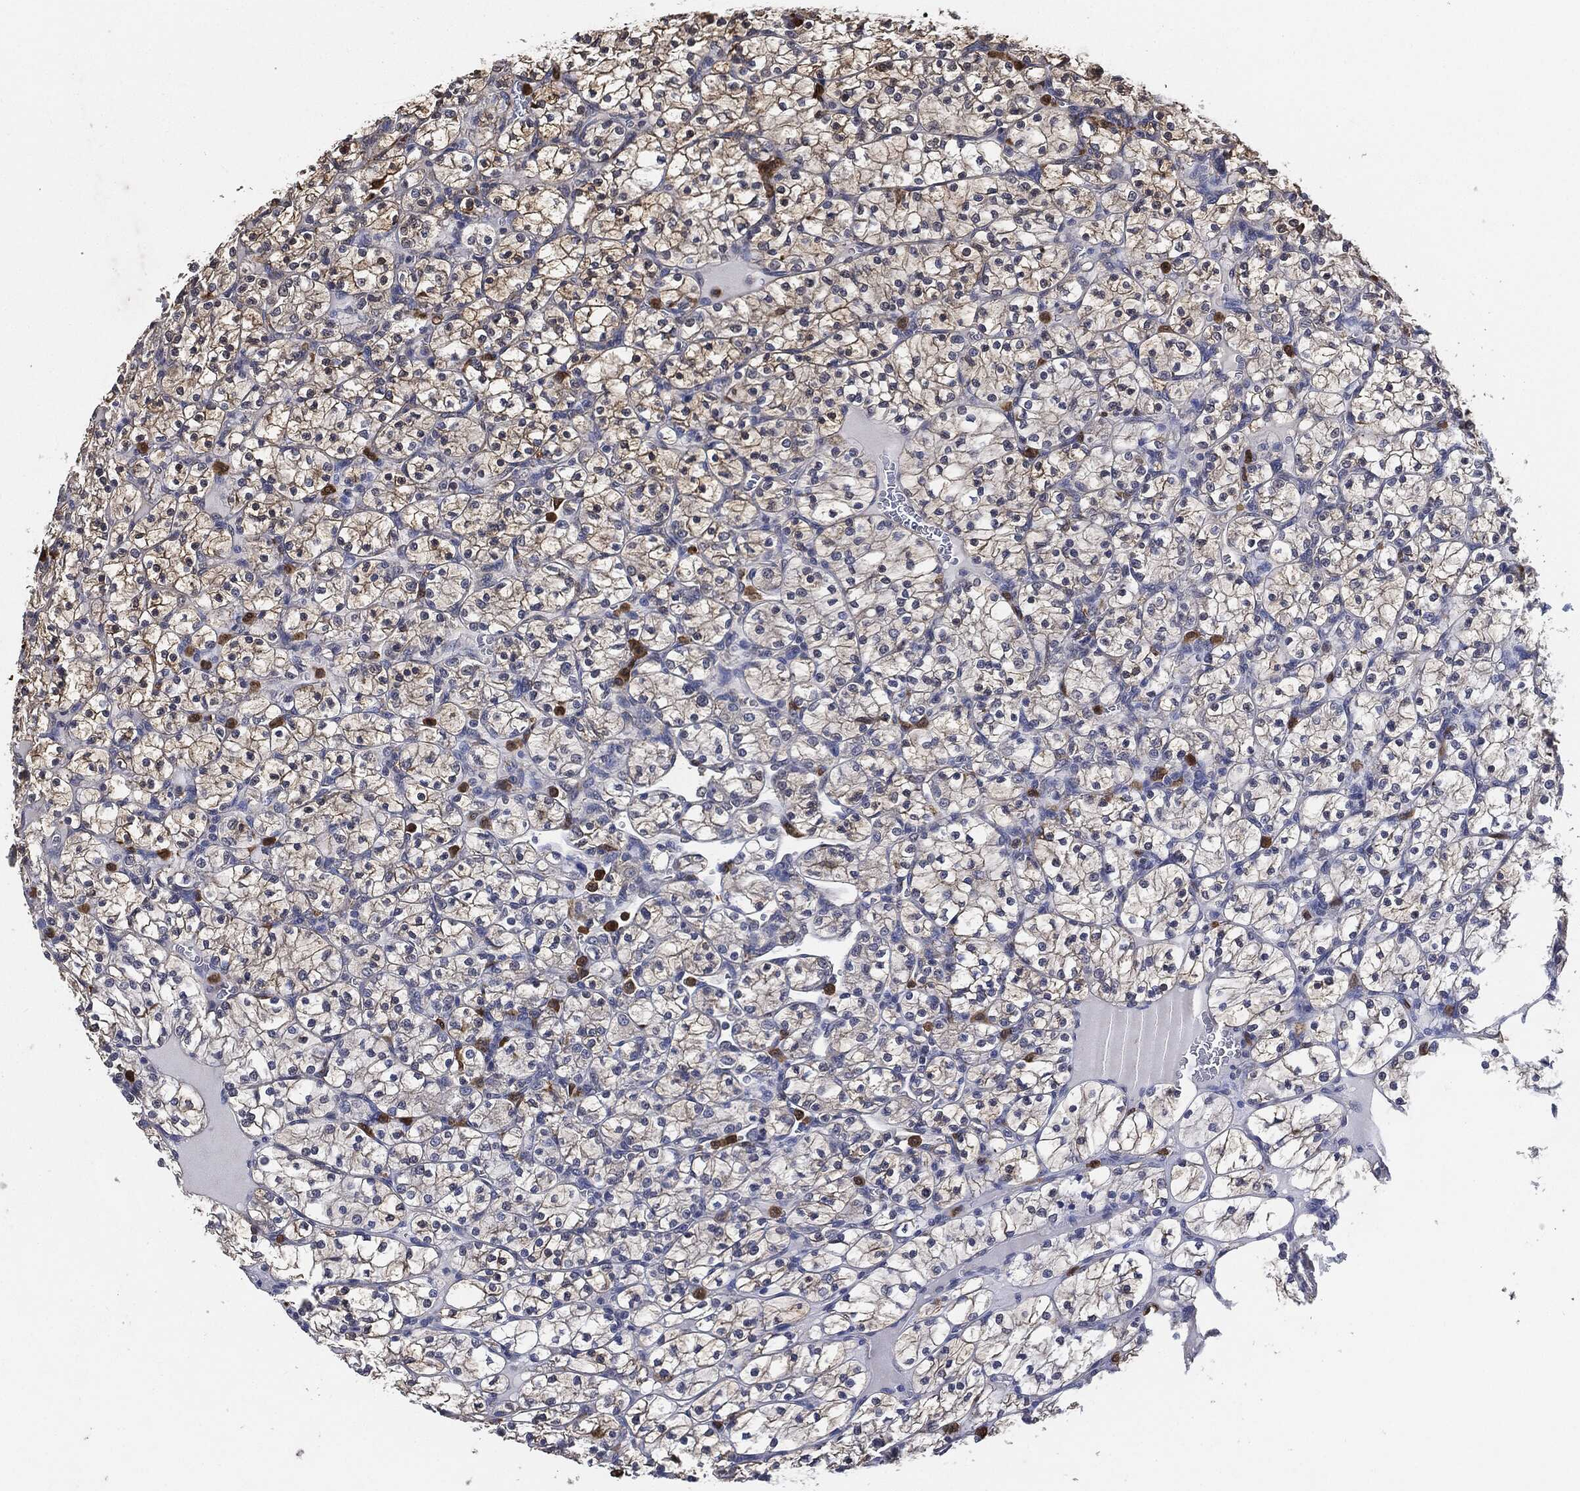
{"staining": {"intensity": "moderate", "quantity": "<25%", "location": "cytoplasmic/membranous"}, "tissue": "renal cancer", "cell_type": "Tumor cells", "image_type": "cancer", "snomed": [{"axis": "morphology", "description": "Adenocarcinoma, NOS"}, {"axis": "topography", "description": "Kidney"}], "caption": "The image demonstrates immunohistochemical staining of renal cancer (adenocarcinoma). There is moderate cytoplasmic/membranous staining is present in approximately <25% of tumor cells.", "gene": "S100A9", "patient": {"sex": "female", "age": 89}}